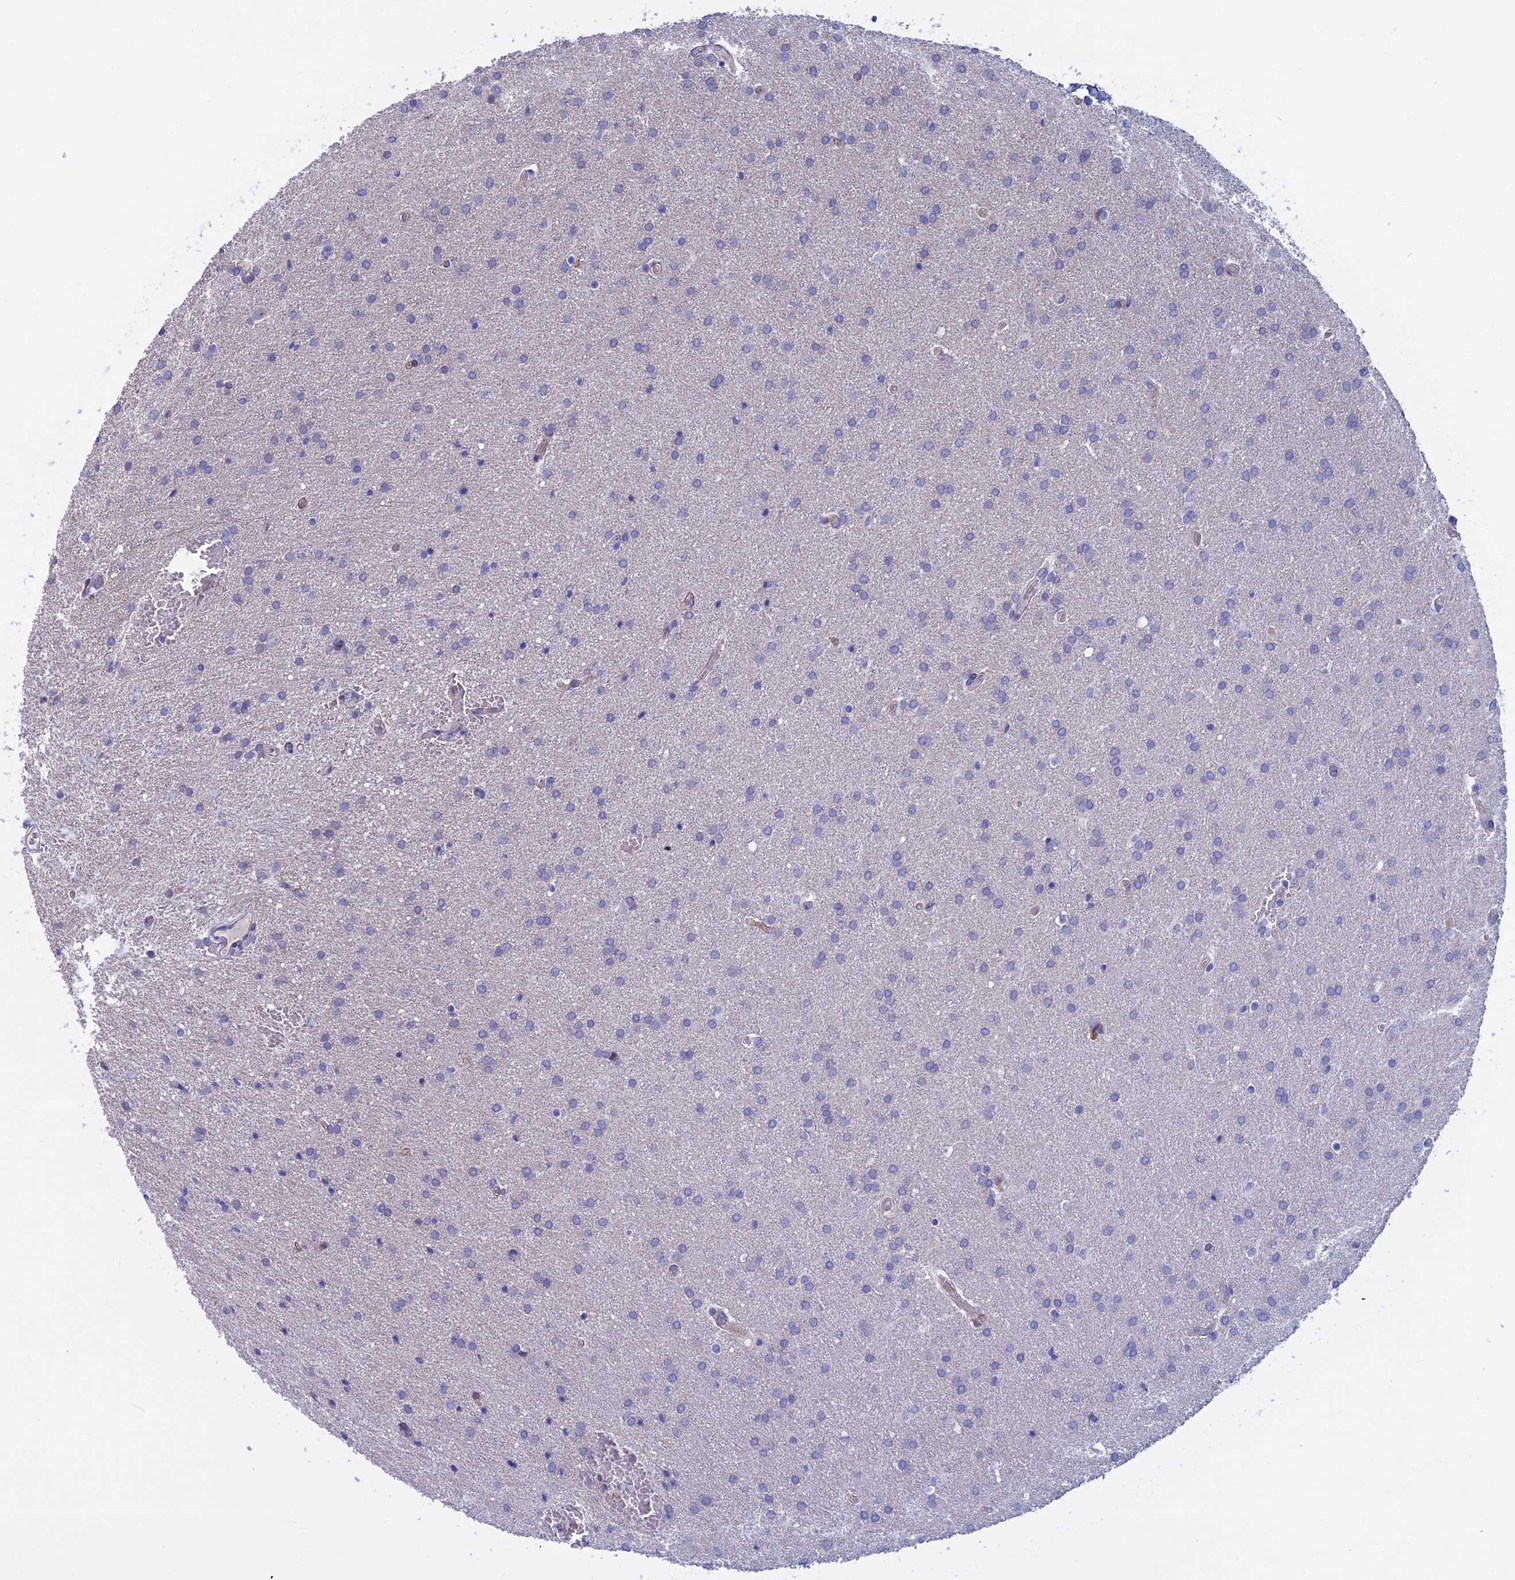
{"staining": {"intensity": "negative", "quantity": "none", "location": "none"}, "tissue": "glioma", "cell_type": "Tumor cells", "image_type": "cancer", "snomed": [{"axis": "morphology", "description": "Glioma, malignant, Low grade"}, {"axis": "topography", "description": "Brain"}], "caption": "High magnification brightfield microscopy of glioma stained with DAB (brown) and counterstained with hematoxylin (blue): tumor cells show no significant staining.", "gene": "SLC2A6", "patient": {"sex": "female", "age": 32}}